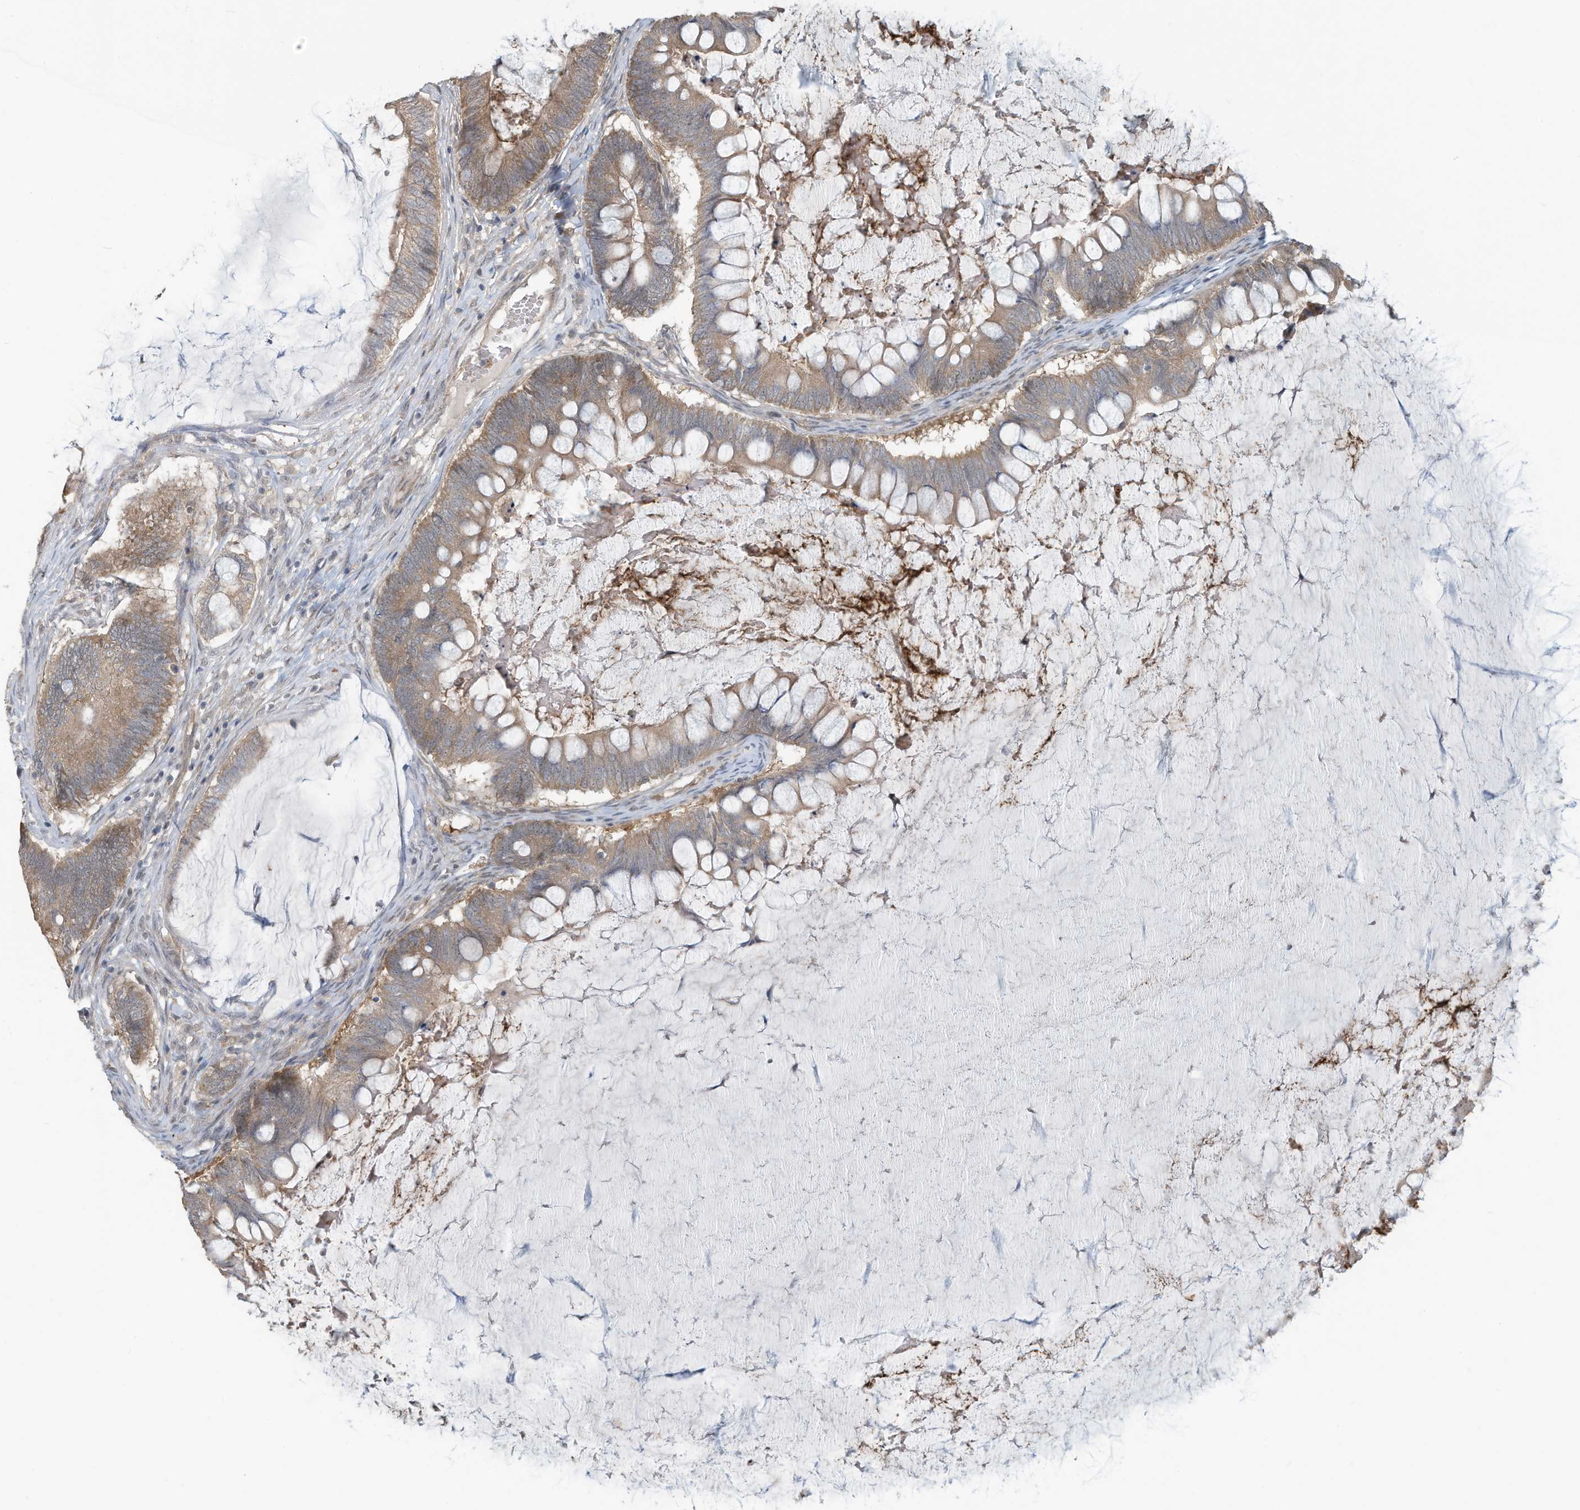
{"staining": {"intensity": "moderate", "quantity": ">75%", "location": "cytoplasmic/membranous"}, "tissue": "ovarian cancer", "cell_type": "Tumor cells", "image_type": "cancer", "snomed": [{"axis": "morphology", "description": "Cystadenocarcinoma, mucinous, NOS"}, {"axis": "topography", "description": "Ovary"}], "caption": "The immunohistochemical stain shows moderate cytoplasmic/membranous positivity in tumor cells of ovarian mucinous cystadenocarcinoma tissue. The staining was performed using DAB to visualize the protein expression in brown, while the nuclei were stained in blue with hematoxylin (Magnification: 20x).", "gene": "ERI2", "patient": {"sex": "female", "age": 61}}